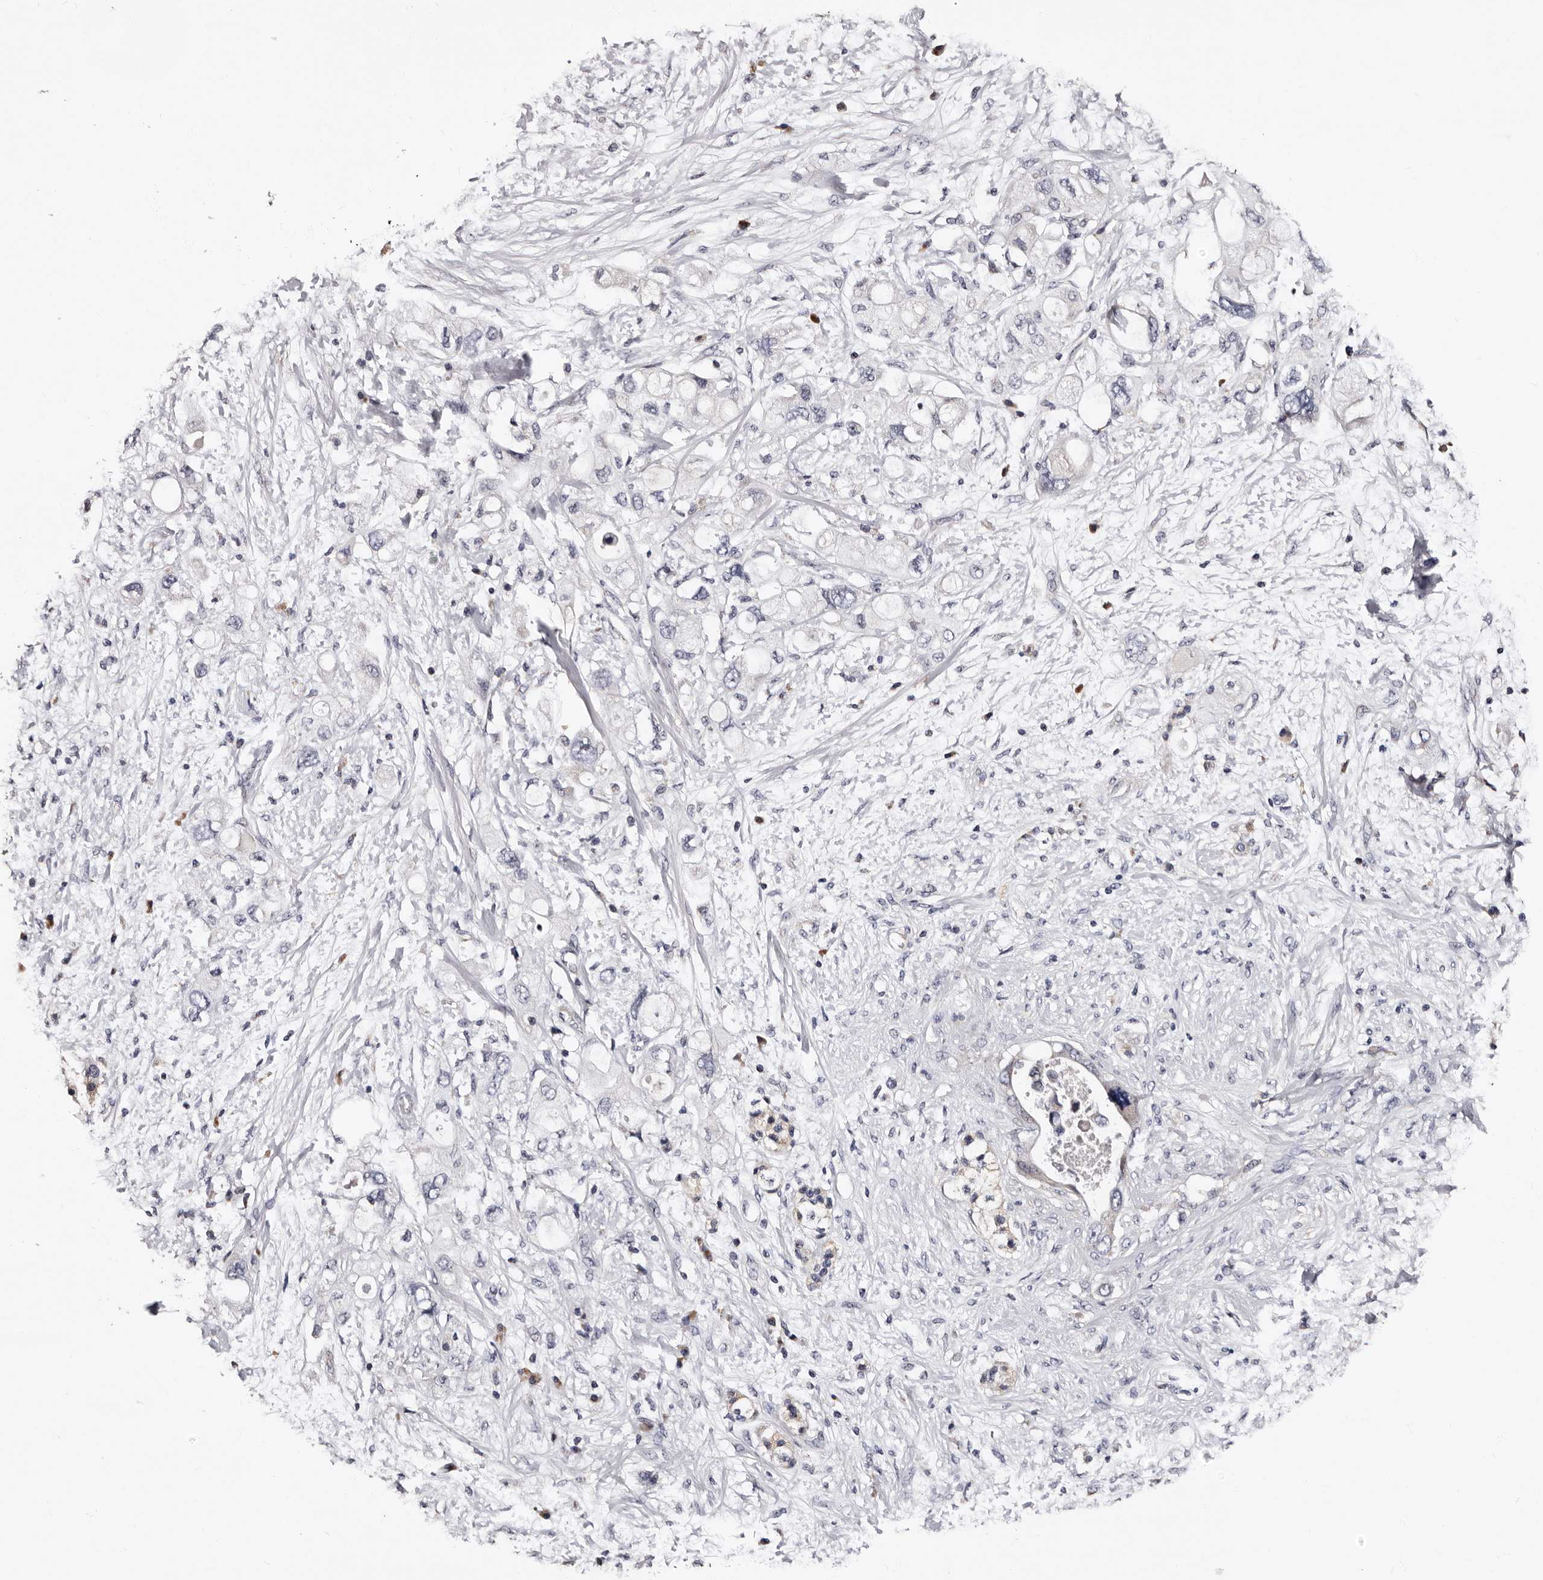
{"staining": {"intensity": "negative", "quantity": "none", "location": "none"}, "tissue": "pancreatic cancer", "cell_type": "Tumor cells", "image_type": "cancer", "snomed": [{"axis": "morphology", "description": "Adenocarcinoma, NOS"}, {"axis": "topography", "description": "Pancreas"}], "caption": "Histopathology image shows no protein expression in tumor cells of pancreatic cancer (adenocarcinoma) tissue.", "gene": "TAF4B", "patient": {"sex": "female", "age": 56}}